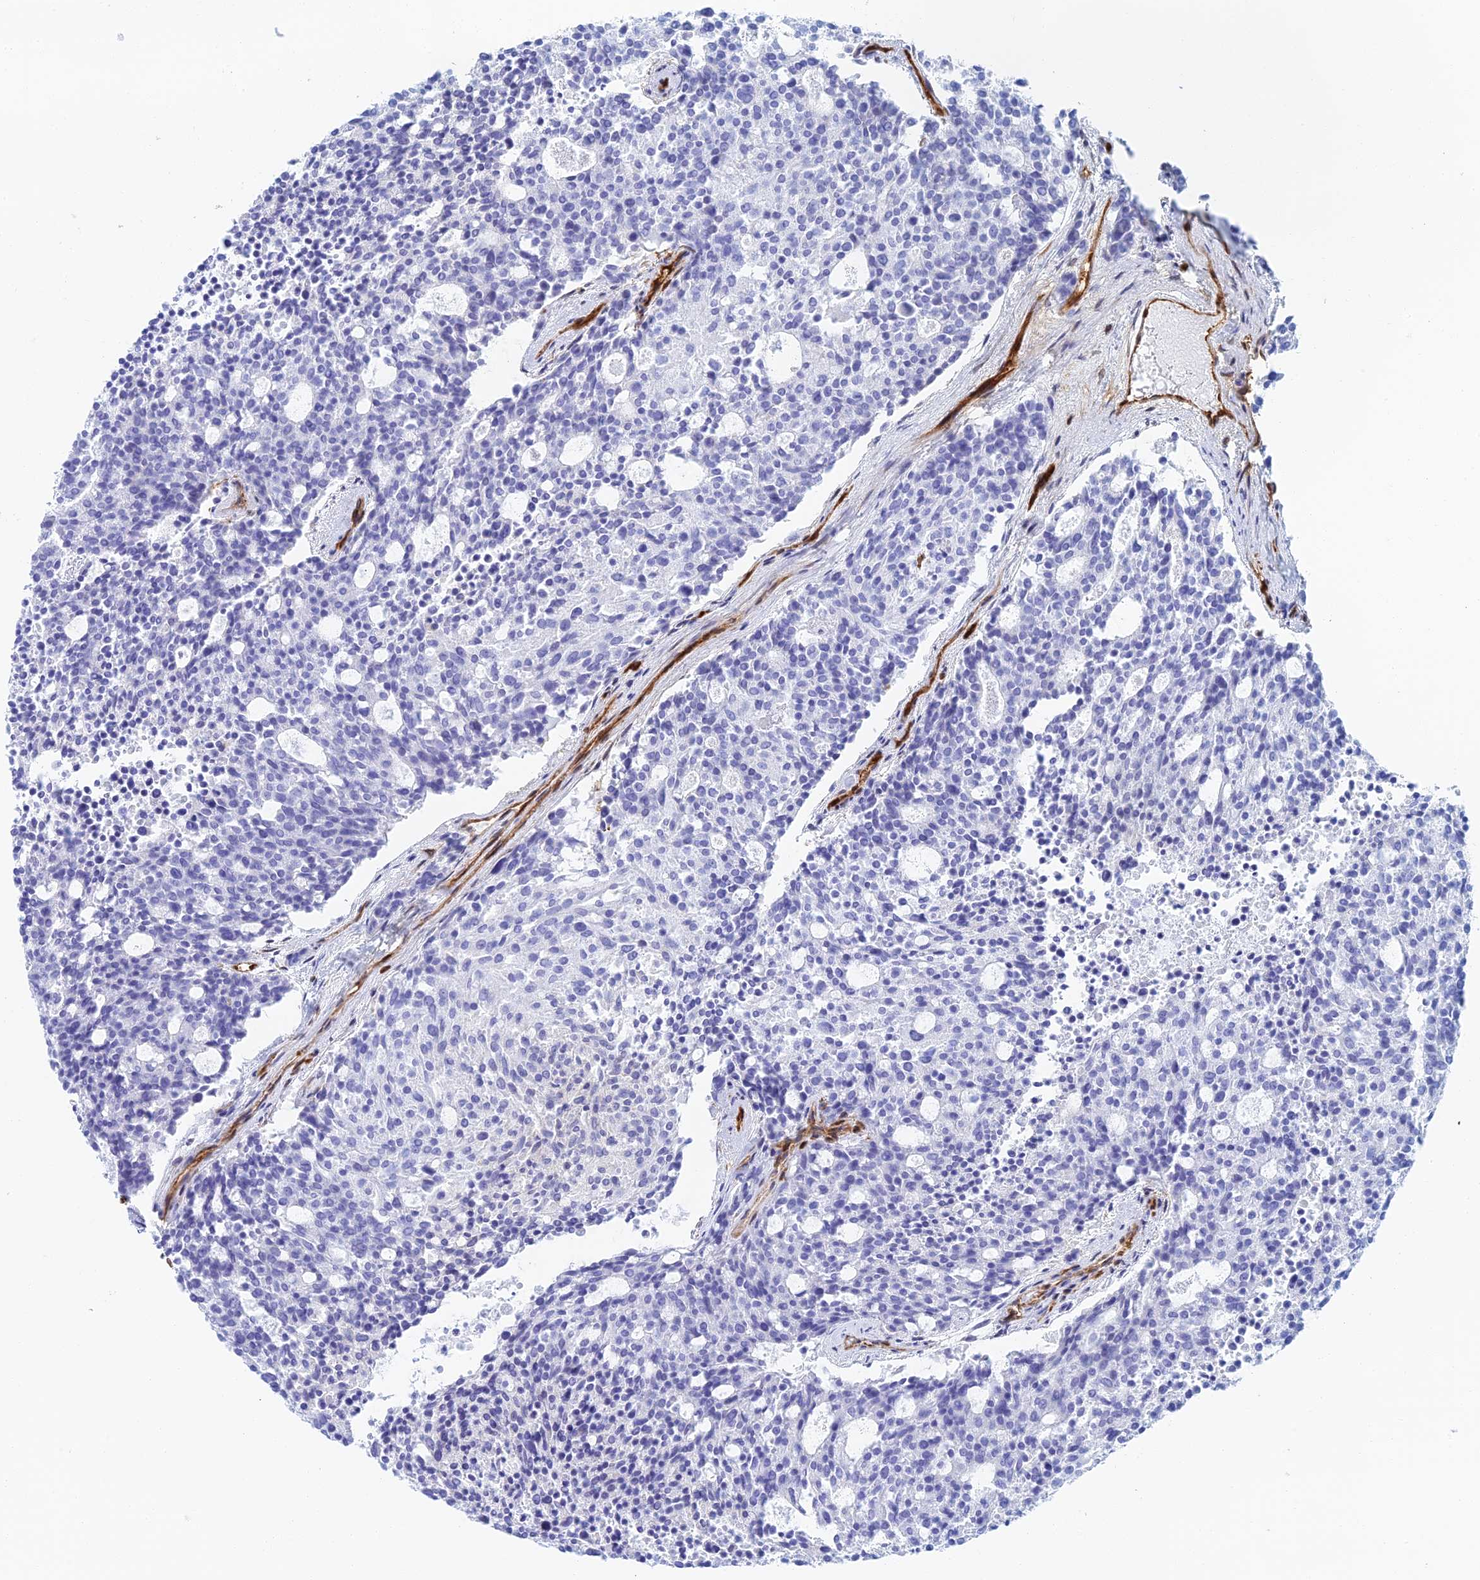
{"staining": {"intensity": "negative", "quantity": "none", "location": "none"}, "tissue": "carcinoid", "cell_type": "Tumor cells", "image_type": "cancer", "snomed": [{"axis": "morphology", "description": "Carcinoid, malignant, NOS"}, {"axis": "topography", "description": "Pancreas"}], "caption": "Immunohistochemistry photomicrograph of neoplastic tissue: carcinoid (malignant) stained with DAB (3,3'-diaminobenzidine) shows no significant protein expression in tumor cells.", "gene": "CRIP2", "patient": {"sex": "female", "age": 54}}